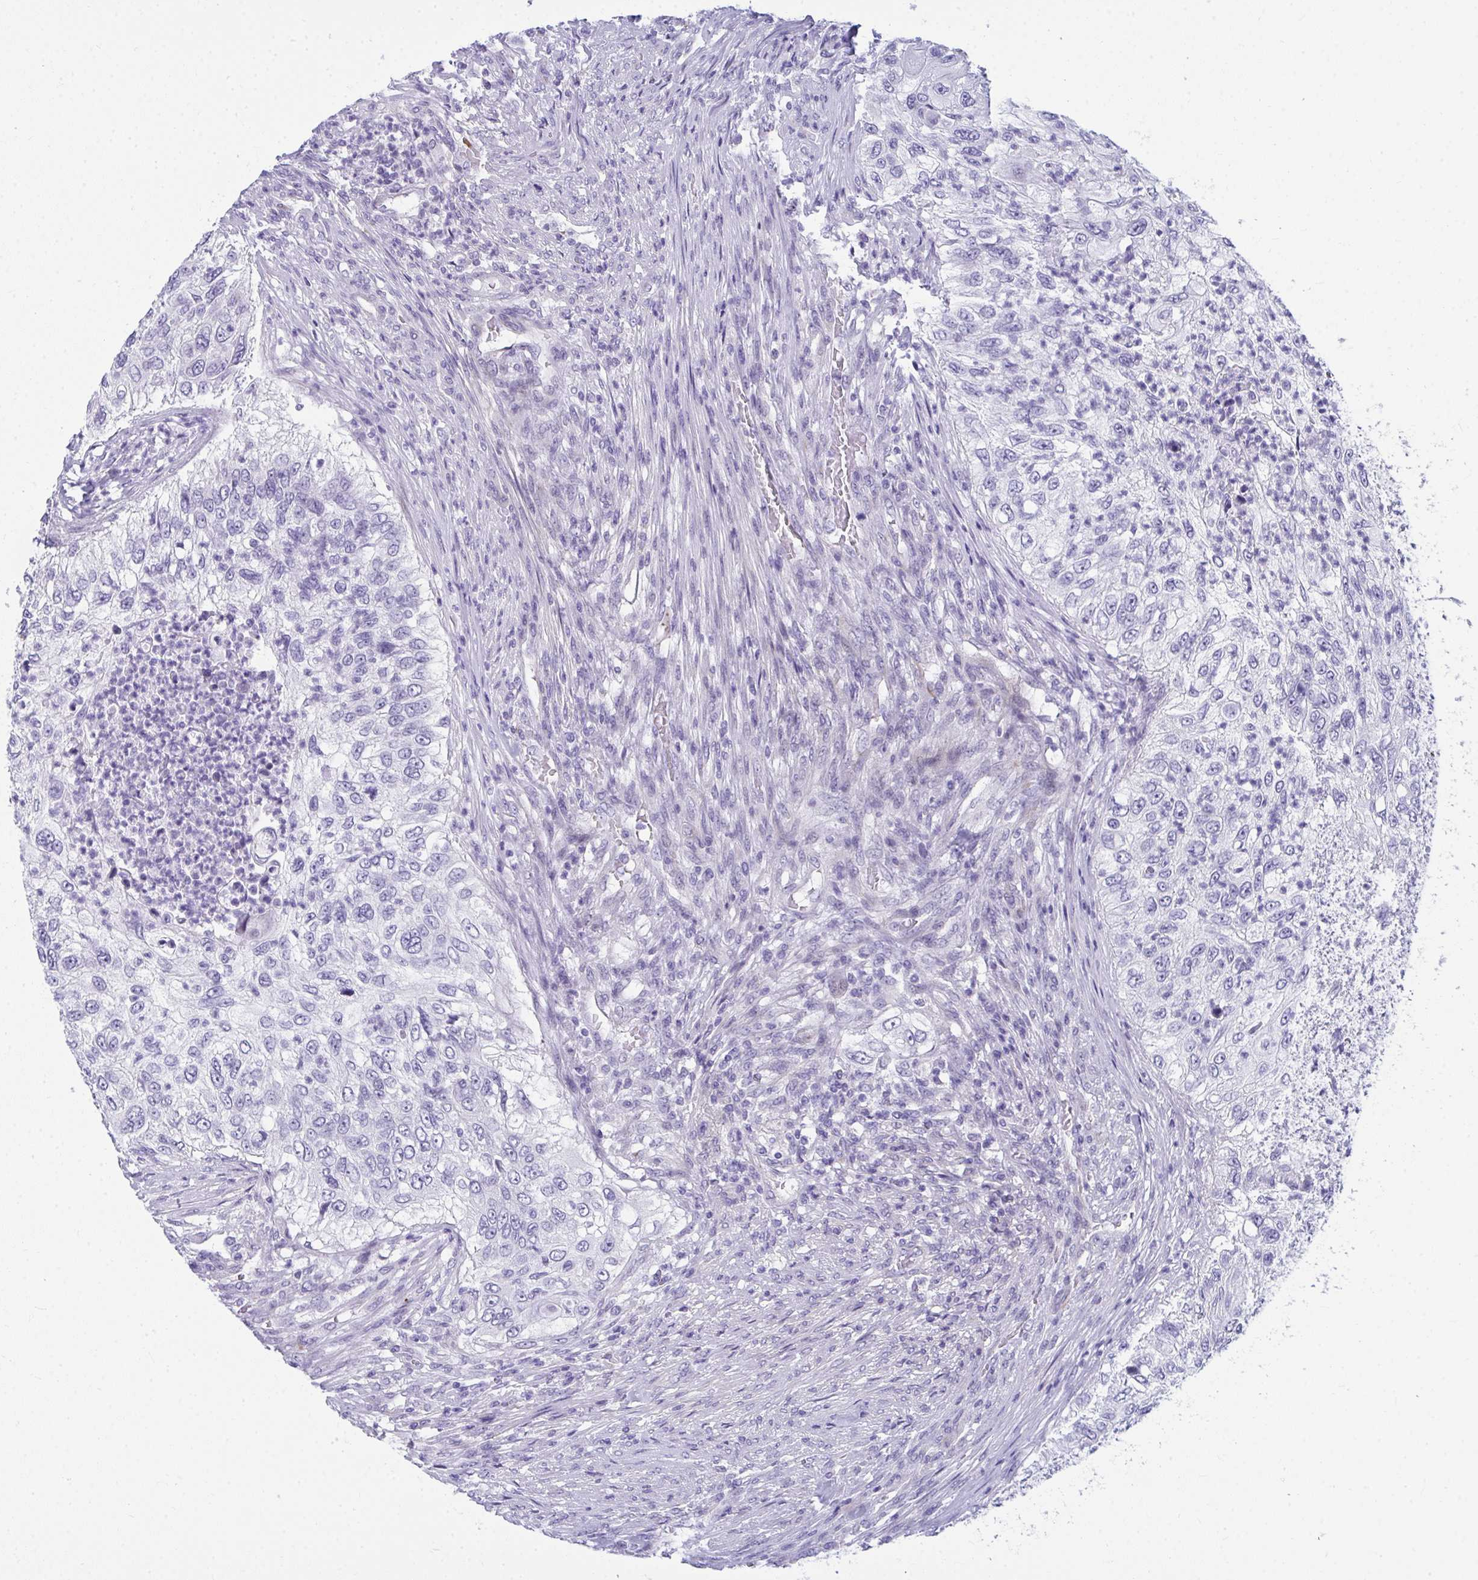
{"staining": {"intensity": "negative", "quantity": "none", "location": "none"}, "tissue": "urothelial cancer", "cell_type": "Tumor cells", "image_type": "cancer", "snomed": [{"axis": "morphology", "description": "Urothelial carcinoma, High grade"}, {"axis": "topography", "description": "Urinary bladder"}], "caption": "Urothelial carcinoma (high-grade) was stained to show a protein in brown. There is no significant expression in tumor cells.", "gene": "TSBP1", "patient": {"sex": "female", "age": 60}}